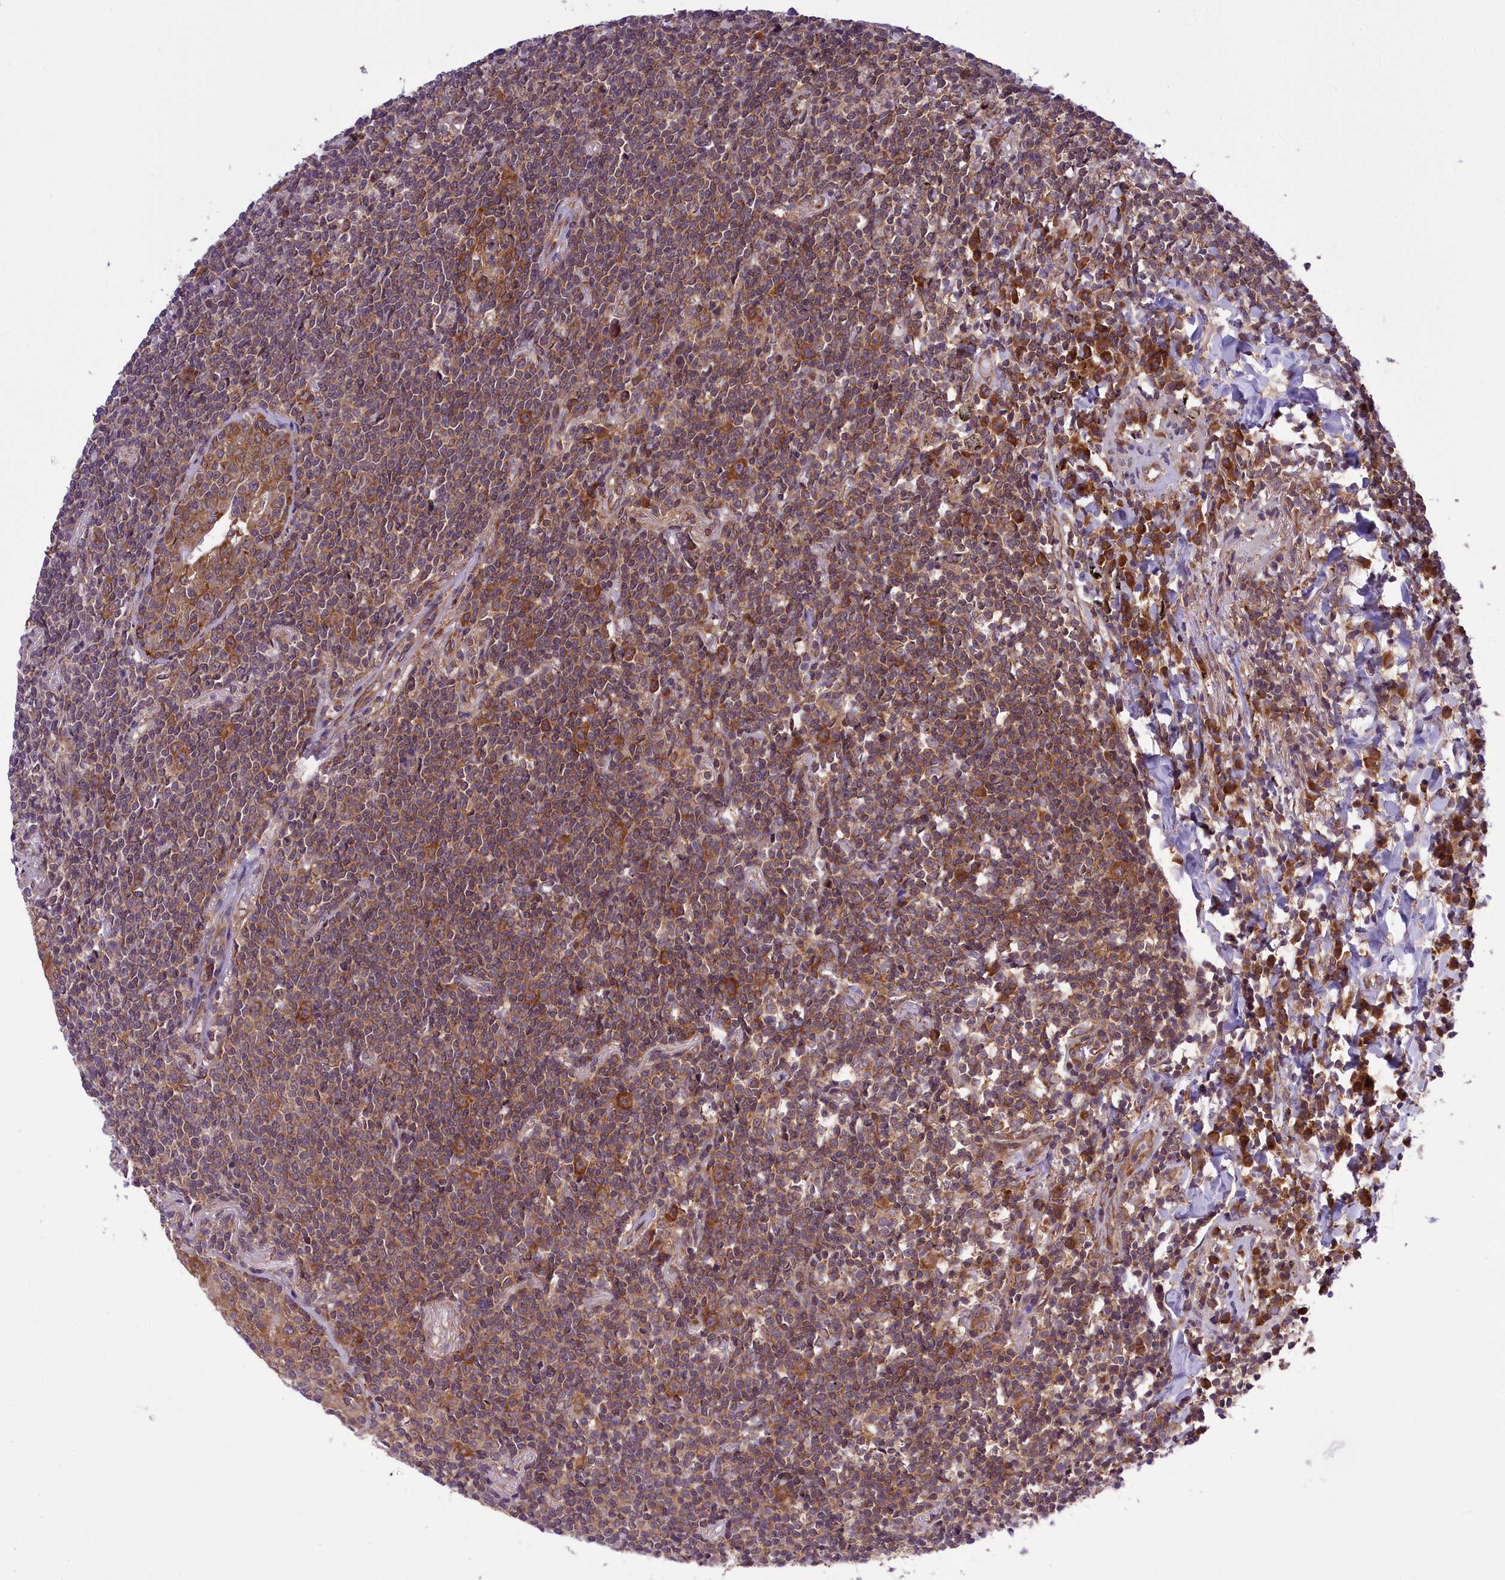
{"staining": {"intensity": "moderate", "quantity": "25%-75%", "location": "cytoplasmic/membranous"}, "tissue": "lymphoma", "cell_type": "Tumor cells", "image_type": "cancer", "snomed": [{"axis": "morphology", "description": "Malignant lymphoma, non-Hodgkin's type, Low grade"}, {"axis": "topography", "description": "Lung"}], "caption": "Immunohistochemical staining of human low-grade malignant lymphoma, non-Hodgkin's type reveals moderate cytoplasmic/membranous protein expression in approximately 25%-75% of tumor cells.", "gene": "DHCR7", "patient": {"sex": "female", "age": 71}}